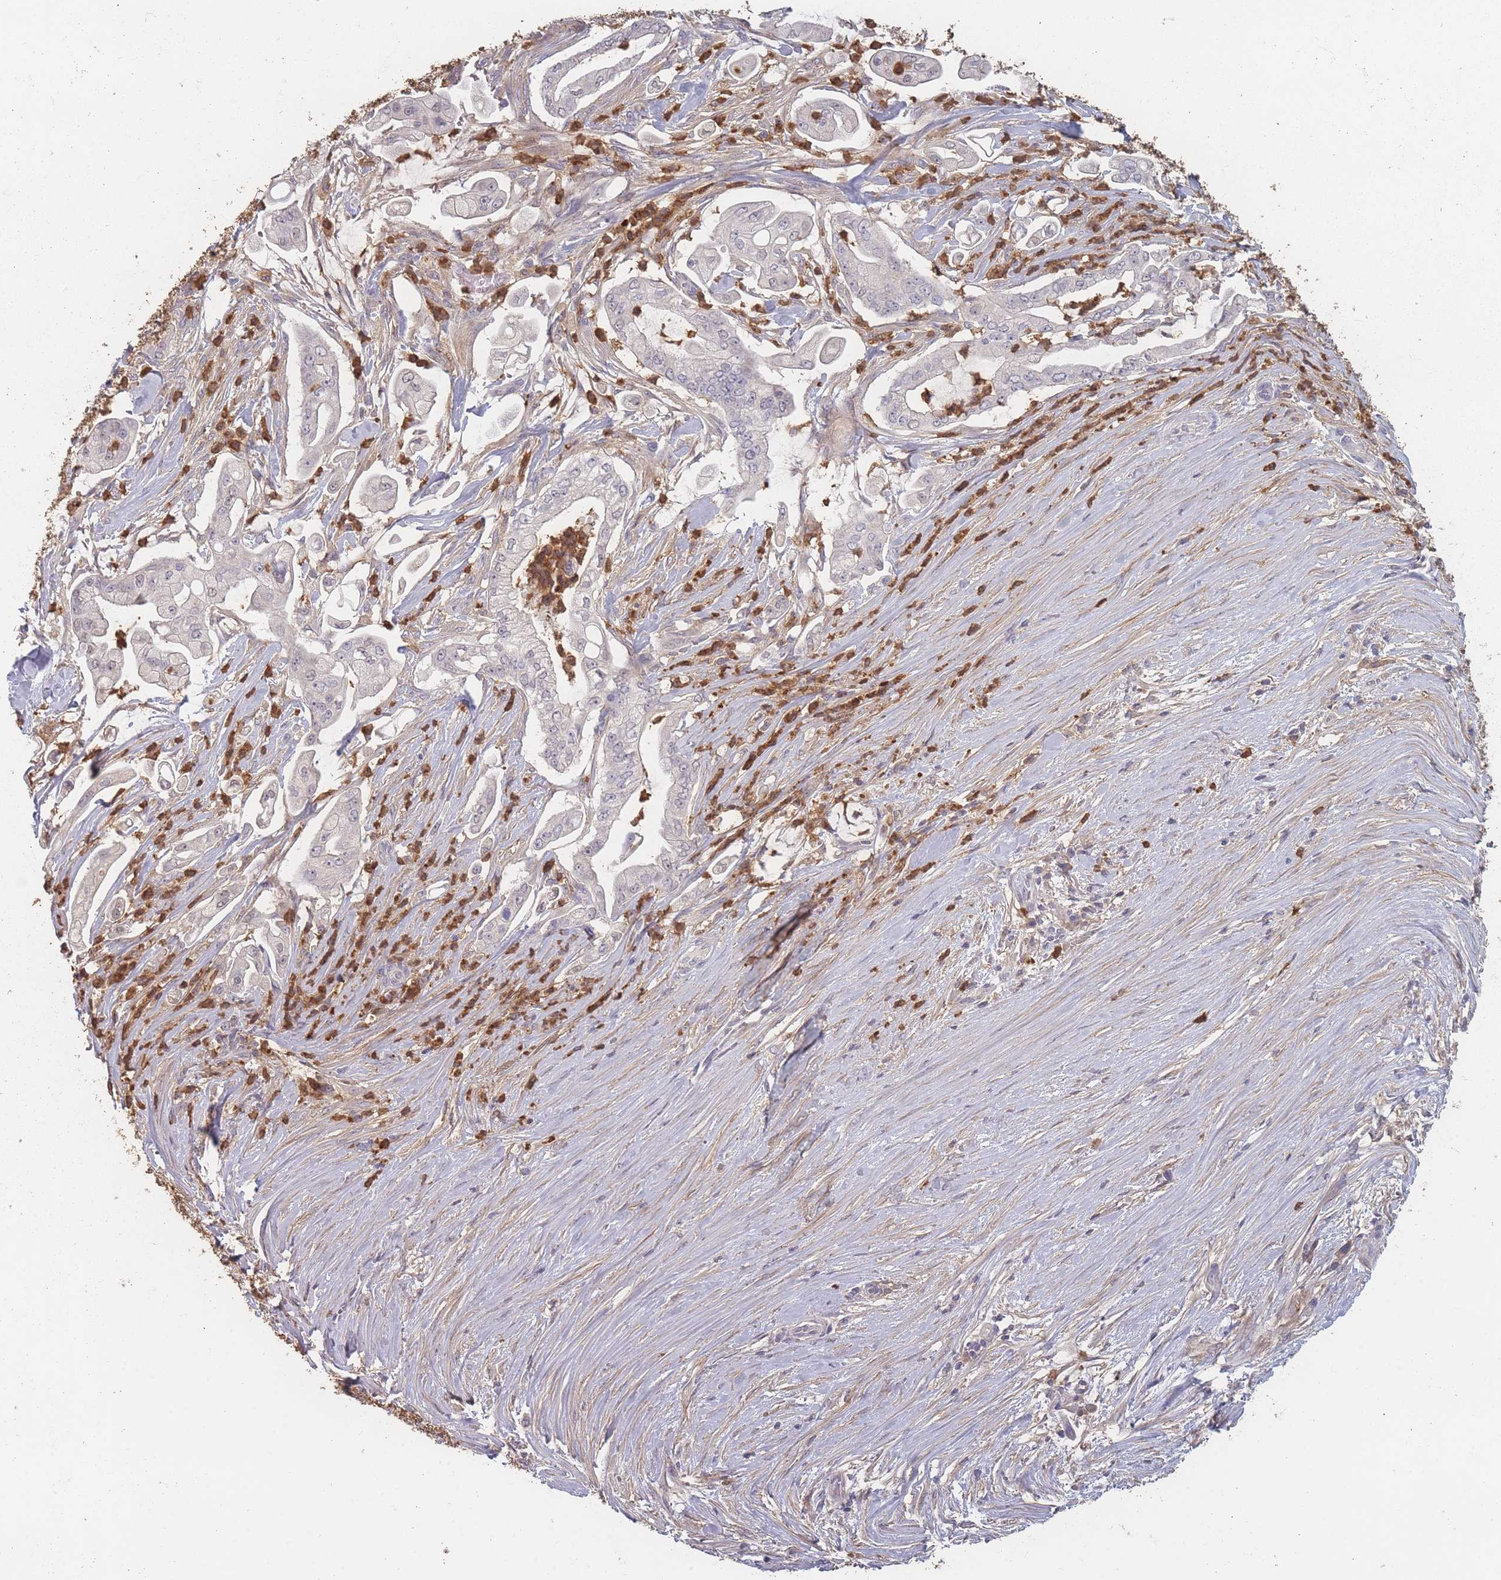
{"staining": {"intensity": "negative", "quantity": "none", "location": "none"}, "tissue": "pancreatic cancer", "cell_type": "Tumor cells", "image_type": "cancer", "snomed": [{"axis": "morphology", "description": "Adenocarcinoma, NOS"}, {"axis": "topography", "description": "Pancreas"}], "caption": "Immunohistochemical staining of human pancreatic adenocarcinoma demonstrates no significant staining in tumor cells.", "gene": "BST1", "patient": {"sex": "female", "age": 69}}